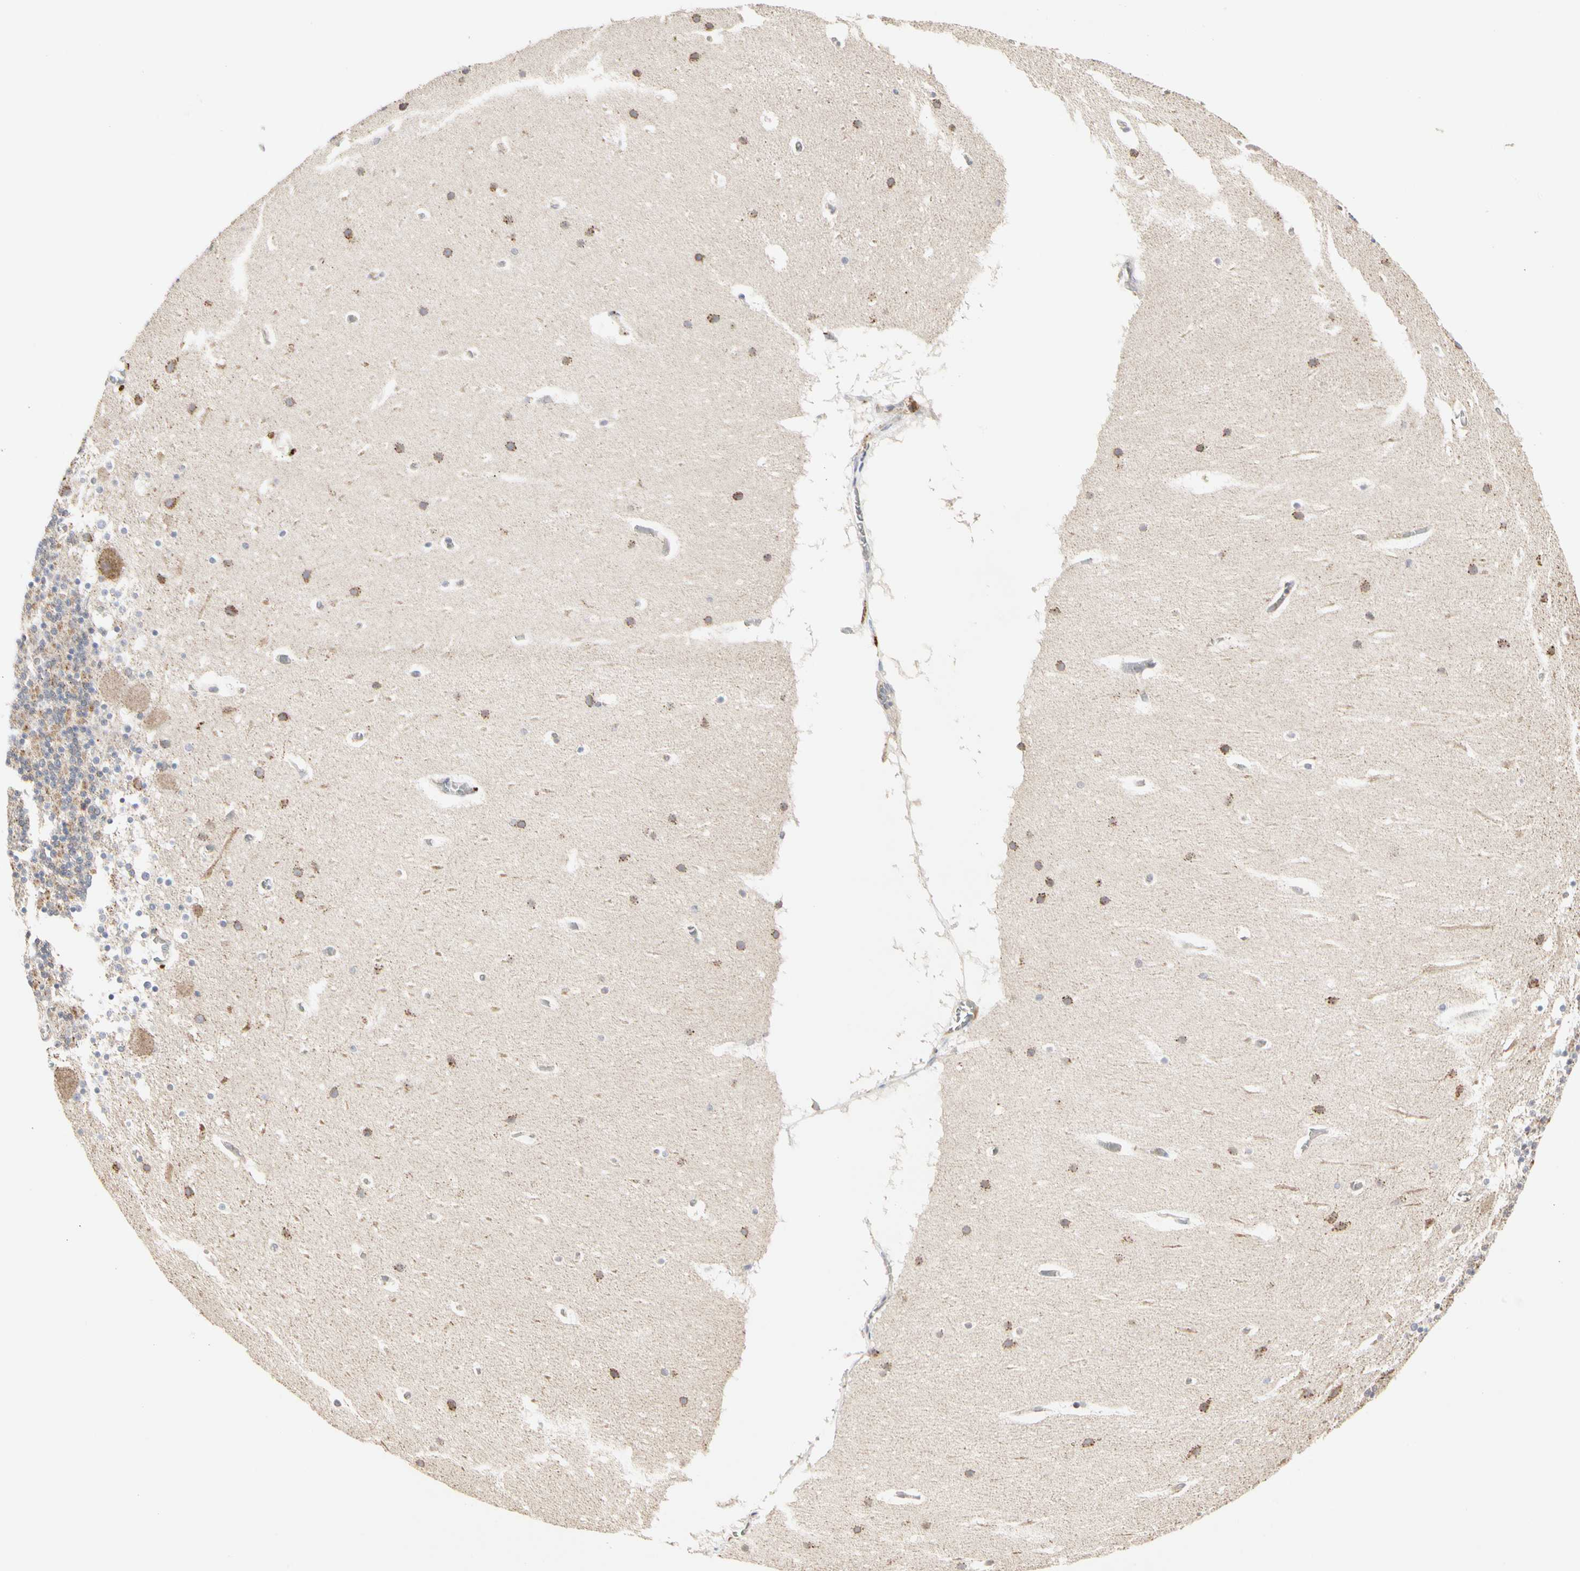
{"staining": {"intensity": "moderate", "quantity": "25%-75%", "location": "cytoplasmic/membranous"}, "tissue": "cerebellum", "cell_type": "Cells in granular layer", "image_type": "normal", "snomed": [{"axis": "morphology", "description": "Normal tissue, NOS"}, {"axis": "topography", "description": "Cerebellum"}], "caption": "Immunohistochemical staining of unremarkable human cerebellum displays moderate cytoplasmic/membranous protein positivity in about 25%-75% of cells in granular layer. (DAB (3,3'-diaminobenzidine) IHC with brightfield microscopy, high magnification).", "gene": "TSKU", "patient": {"sex": "male", "age": 45}}